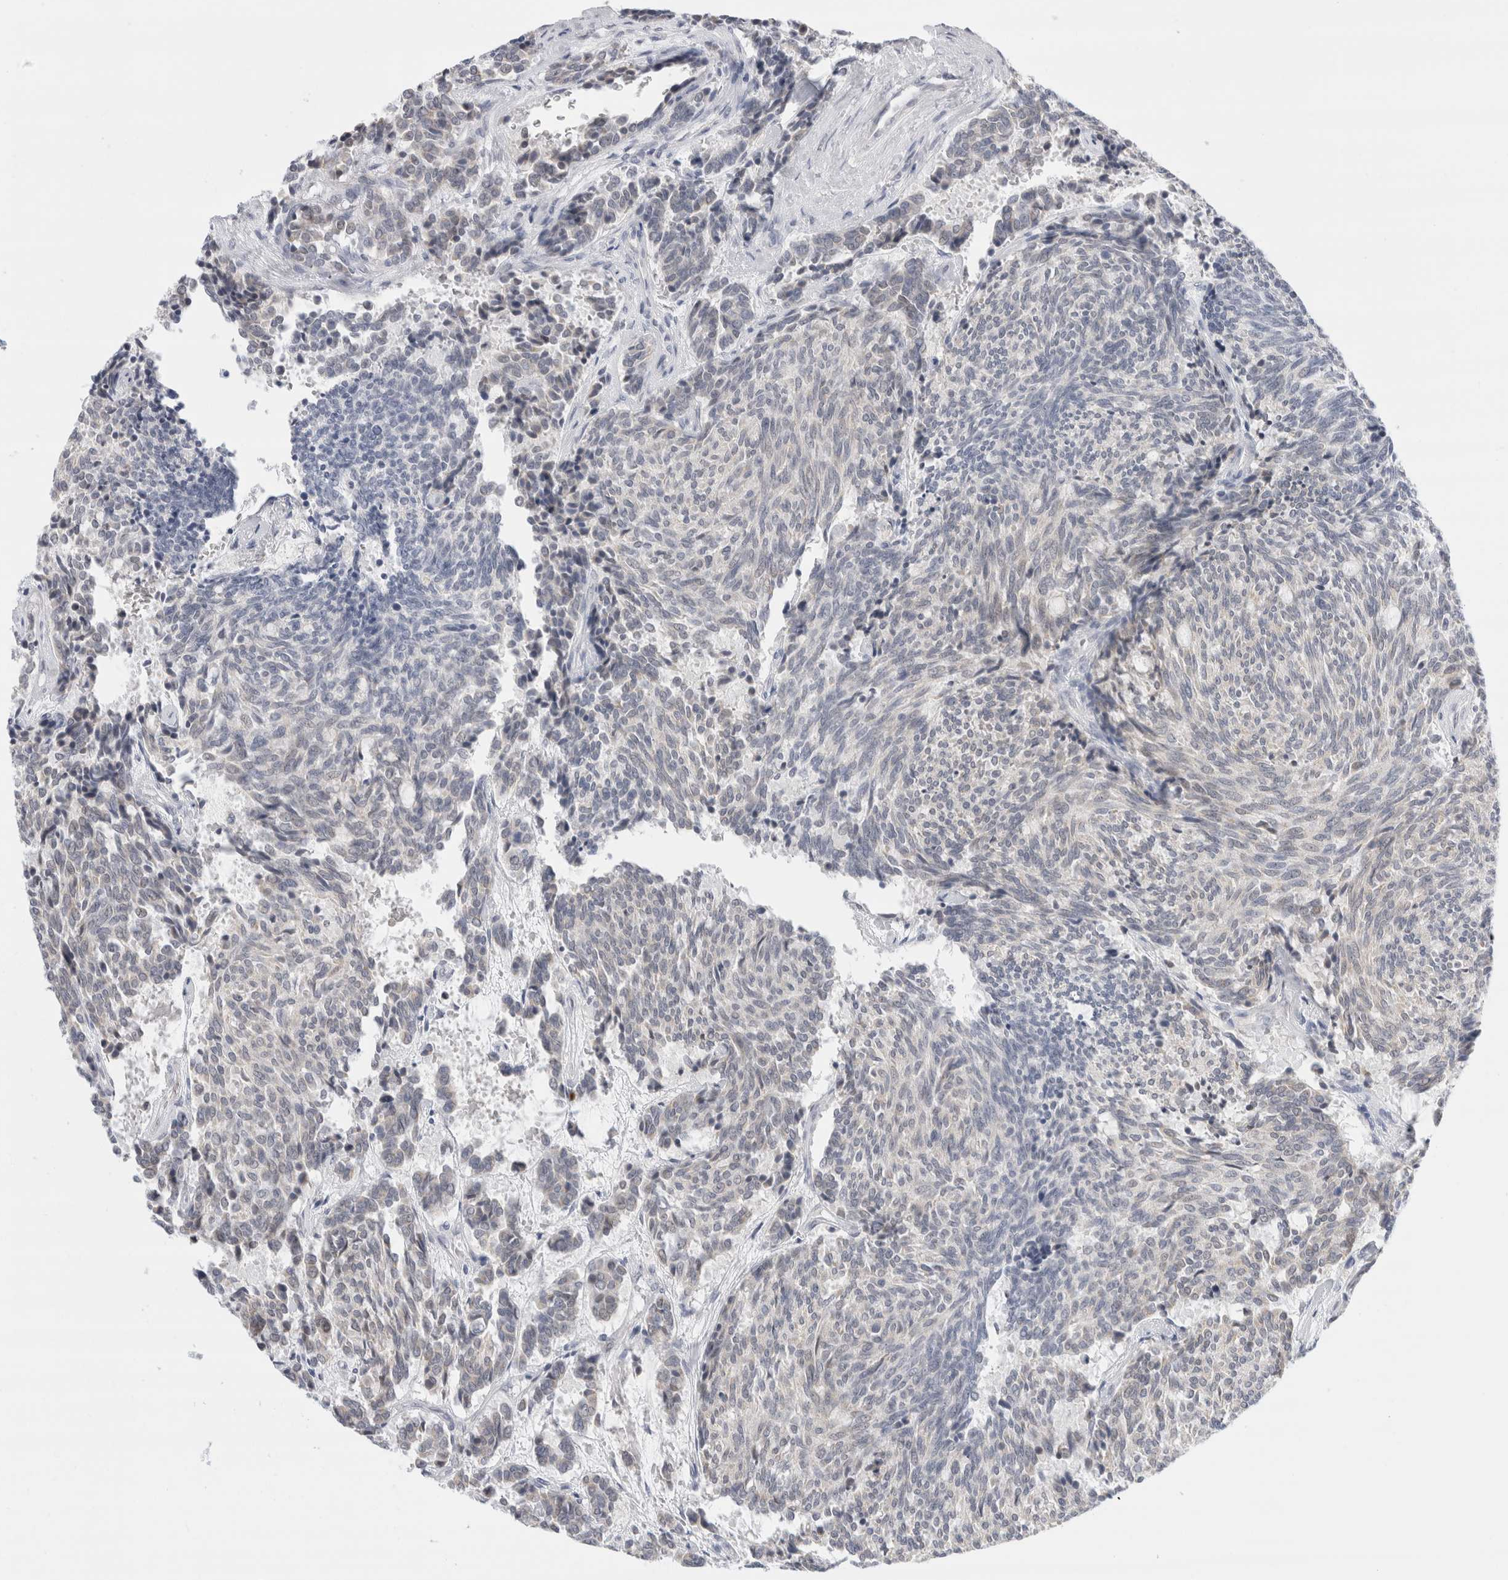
{"staining": {"intensity": "negative", "quantity": "none", "location": "none"}, "tissue": "carcinoid", "cell_type": "Tumor cells", "image_type": "cancer", "snomed": [{"axis": "morphology", "description": "Carcinoid, malignant, NOS"}, {"axis": "topography", "description": "Pancreas"}], "caption": "A micrograph of human carcinoid (malignant) is negative for staining in tumor cells. (Stains: DAB immunohistochemistry with hematoxylin counter stain, Microscopy: brightfield microscopy at high magnification).", "gene": "SLC22A12", "patient": {"sex": "female", "age": 54}}